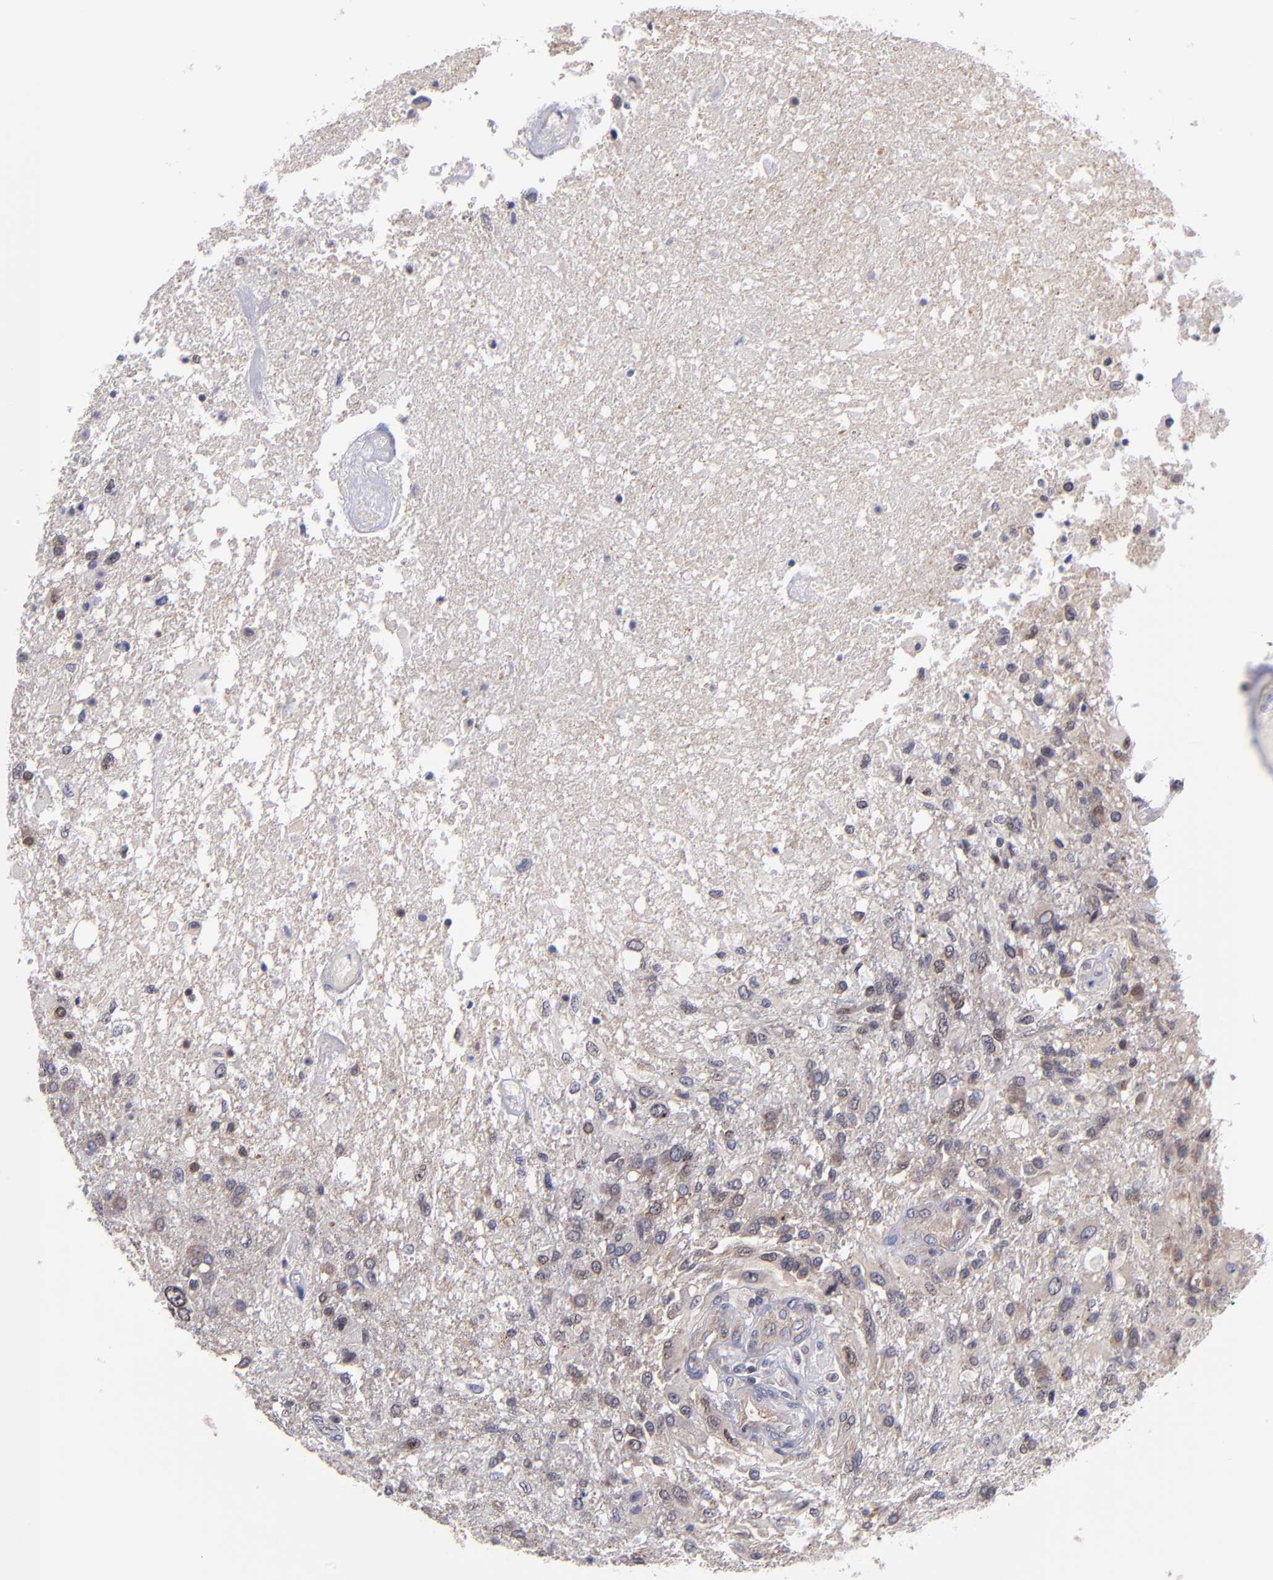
{"staining": {"intensity": "weak", "quantity": "25%-75%", "location": "cytoplasmic/membranous"}, "tissue": "glioma", "cell_type": "Tumor cells", "image_type": "cancer", "snomed": [{"axis": "morphology", "description": "Glioma, malignant, High grade"}, {"axis": "topography", "description": "Cerebral cortex"}], "caption": "Immunohistochemical staining of human high-grade glioma (malignant) reveals low levels of weak cytoplasmic/membranous protein expression in approximately 25%-75% of tumor cells.", "gene": "EIF3L", "patient": {"sex": "male", "age": 79}}